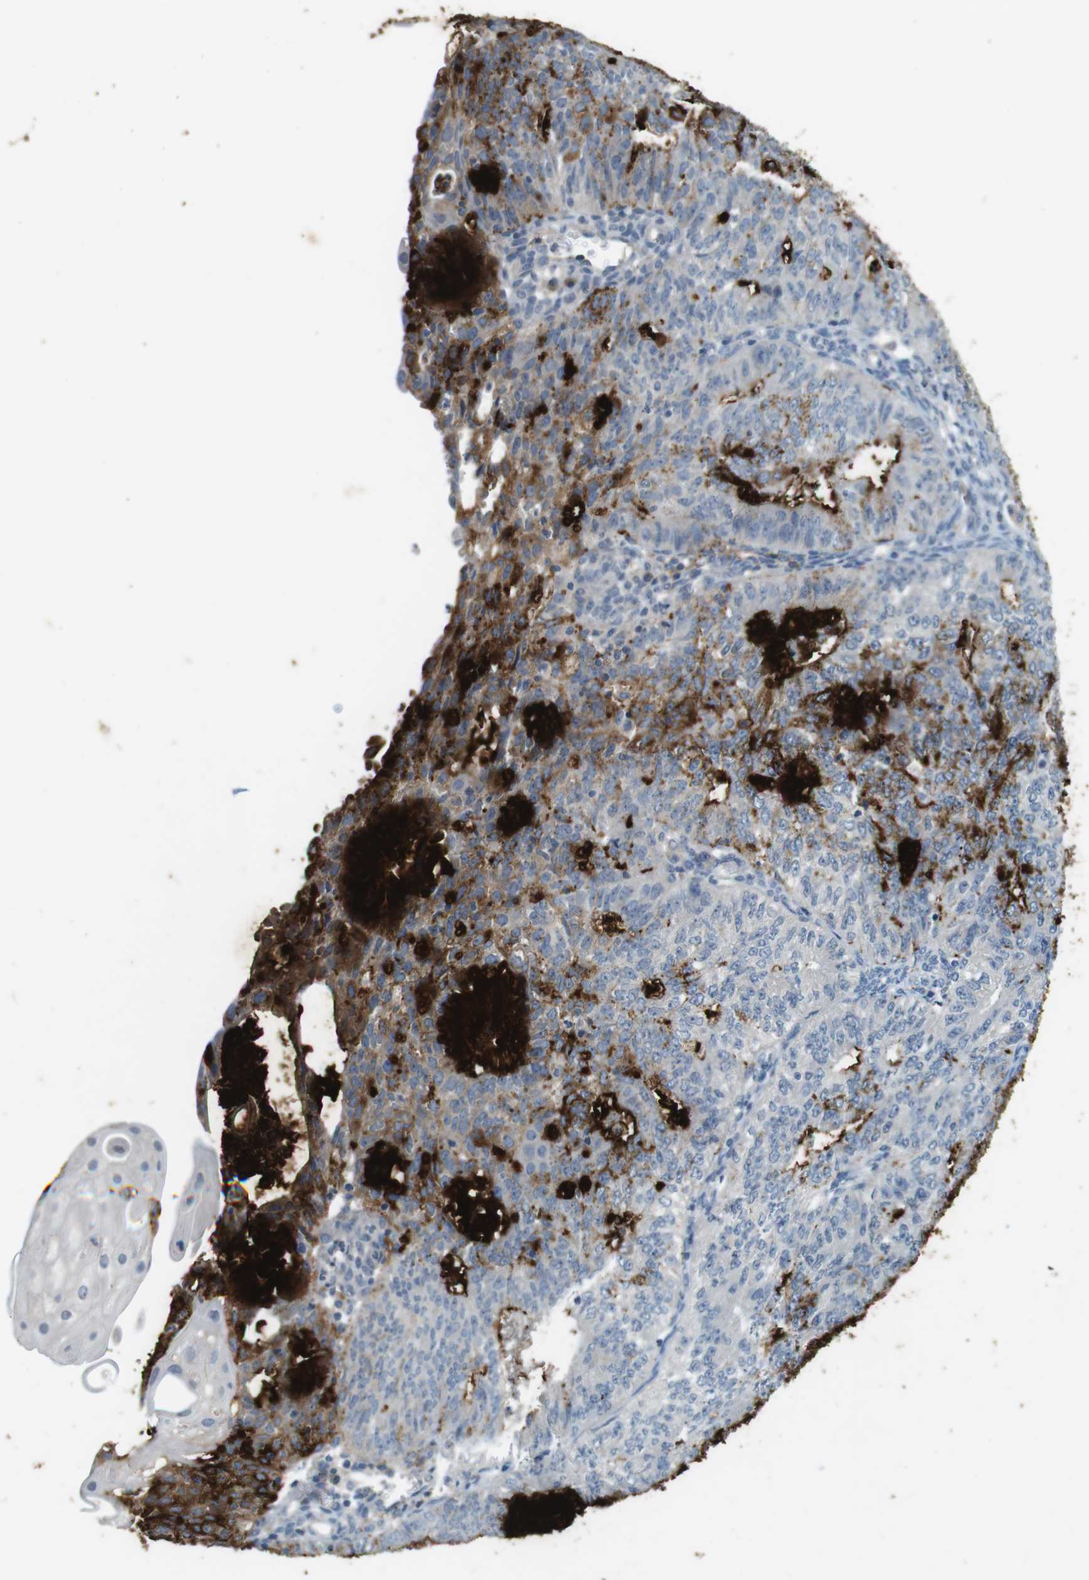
{"staining": {"intensity": "strong", "quantity": "25%-75%", "location": "cytoplasmic/membranous"}, "tissue": "endometrial cancer", "cell_type": "Tumor cells", "image_type": "cancer", "snomed": [{"axis": "morphology", "description": "Adenocarcinoma, NOS"}, {"axis": "topography", "description": "Endometrium"}], "caption": "Adenocarcinoma (endometrial) stained with a brown dye shows strong cytoplasmic/membranous positive positivity in approximately 25%-75% of tumor cells.", "gene": "MUC5B", "patient": {"sex": "female", "age": 32}}